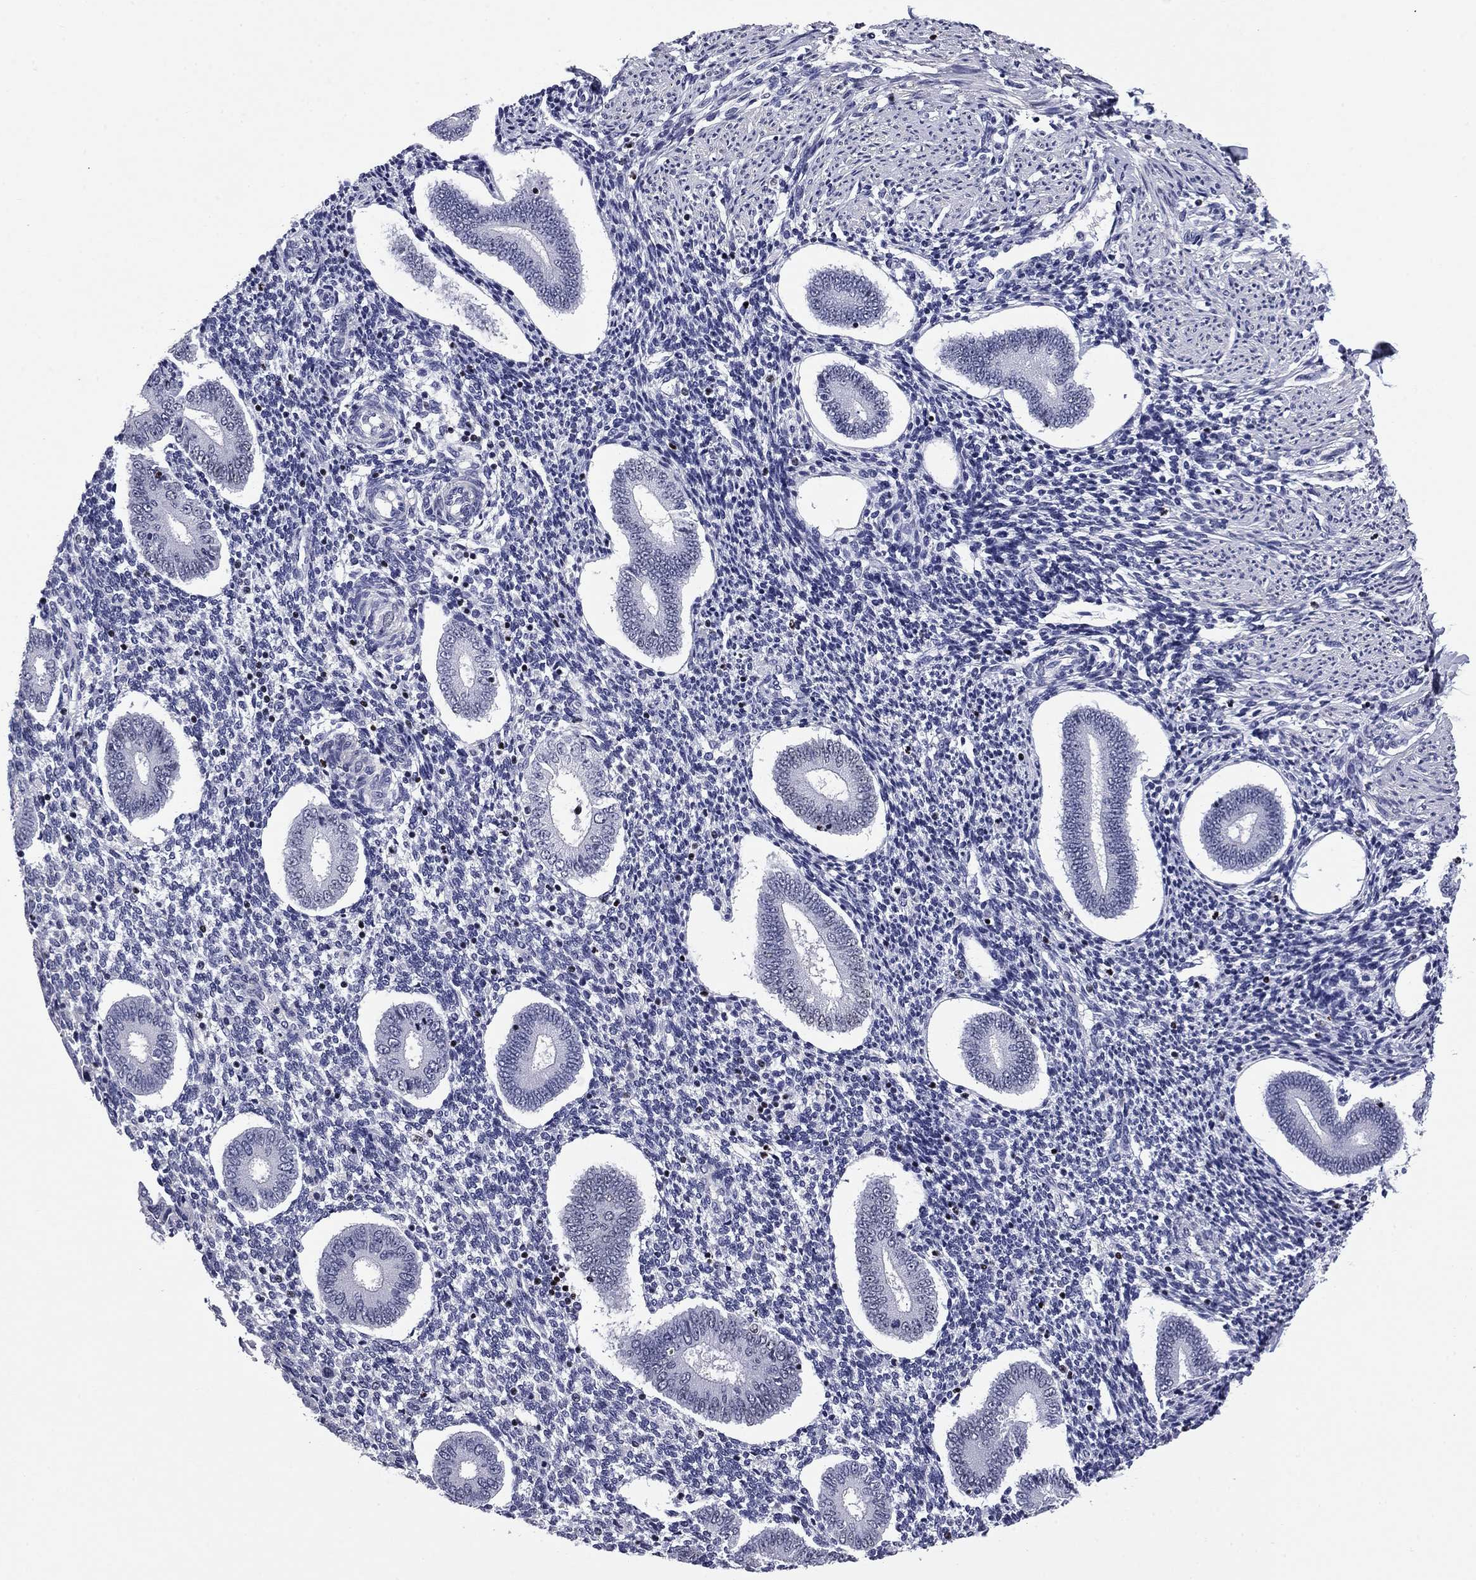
{"staining": {"intensity": "negative", "quantity": "none", "location": "none"}, "tissue": "endometrium", "cell_type": "Cells in endometrial stroma", "image_type": "normal", "snomed": [{"axis": "morphology", "description": "Normal tissue, NOS"}, {"axis": "topography", "description": "Endometrium"}], "caption": "DAB immunohistochemical staining of unremarkable human endometrium reveals no significant staining in cells in endometrial stroma.", "gene": "IKZF3", "patient": {"sex": "female", "age": 40}}